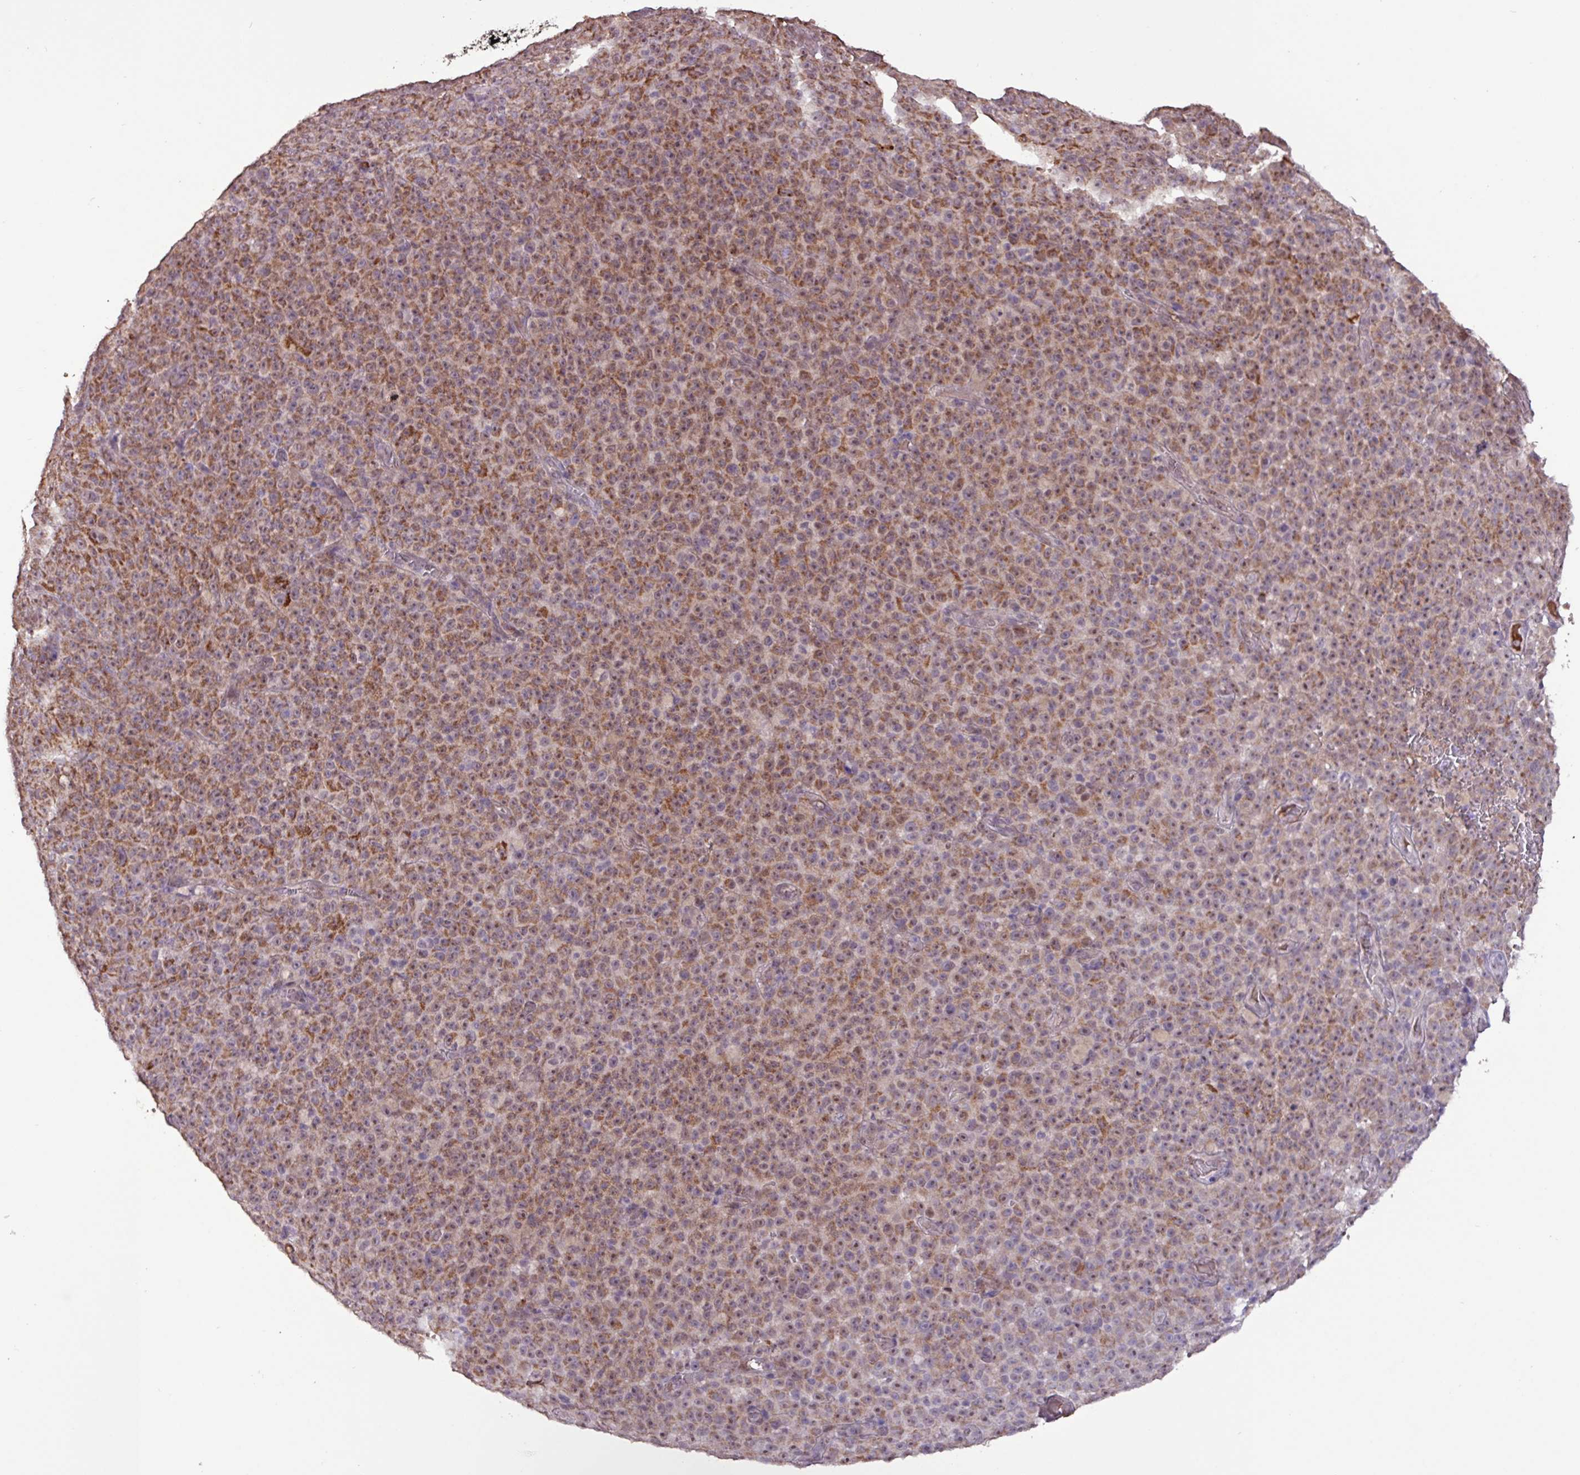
{"staining": {"intensity": "moderate", "quantity": ">75%", "location": "cytoplasmic/membranous,nuclear"}, "tissue": "melanoma", "cell_type": "Tumor cells", "image_type": "cancer", "snomed": [{"axis": "morphology", "description": "Malignant melanoma, NOS"}, {"axis": "topography", "description": "Skin"}], "caption": "Human melanoma stained with a brown dye demonstrates moderate cytoplasmic/membranous and nuclear positive expression in approximately >75% of tumor cells.", "gene": "L3MBTL3", "patient": {"sex": "female", "age": 82}}